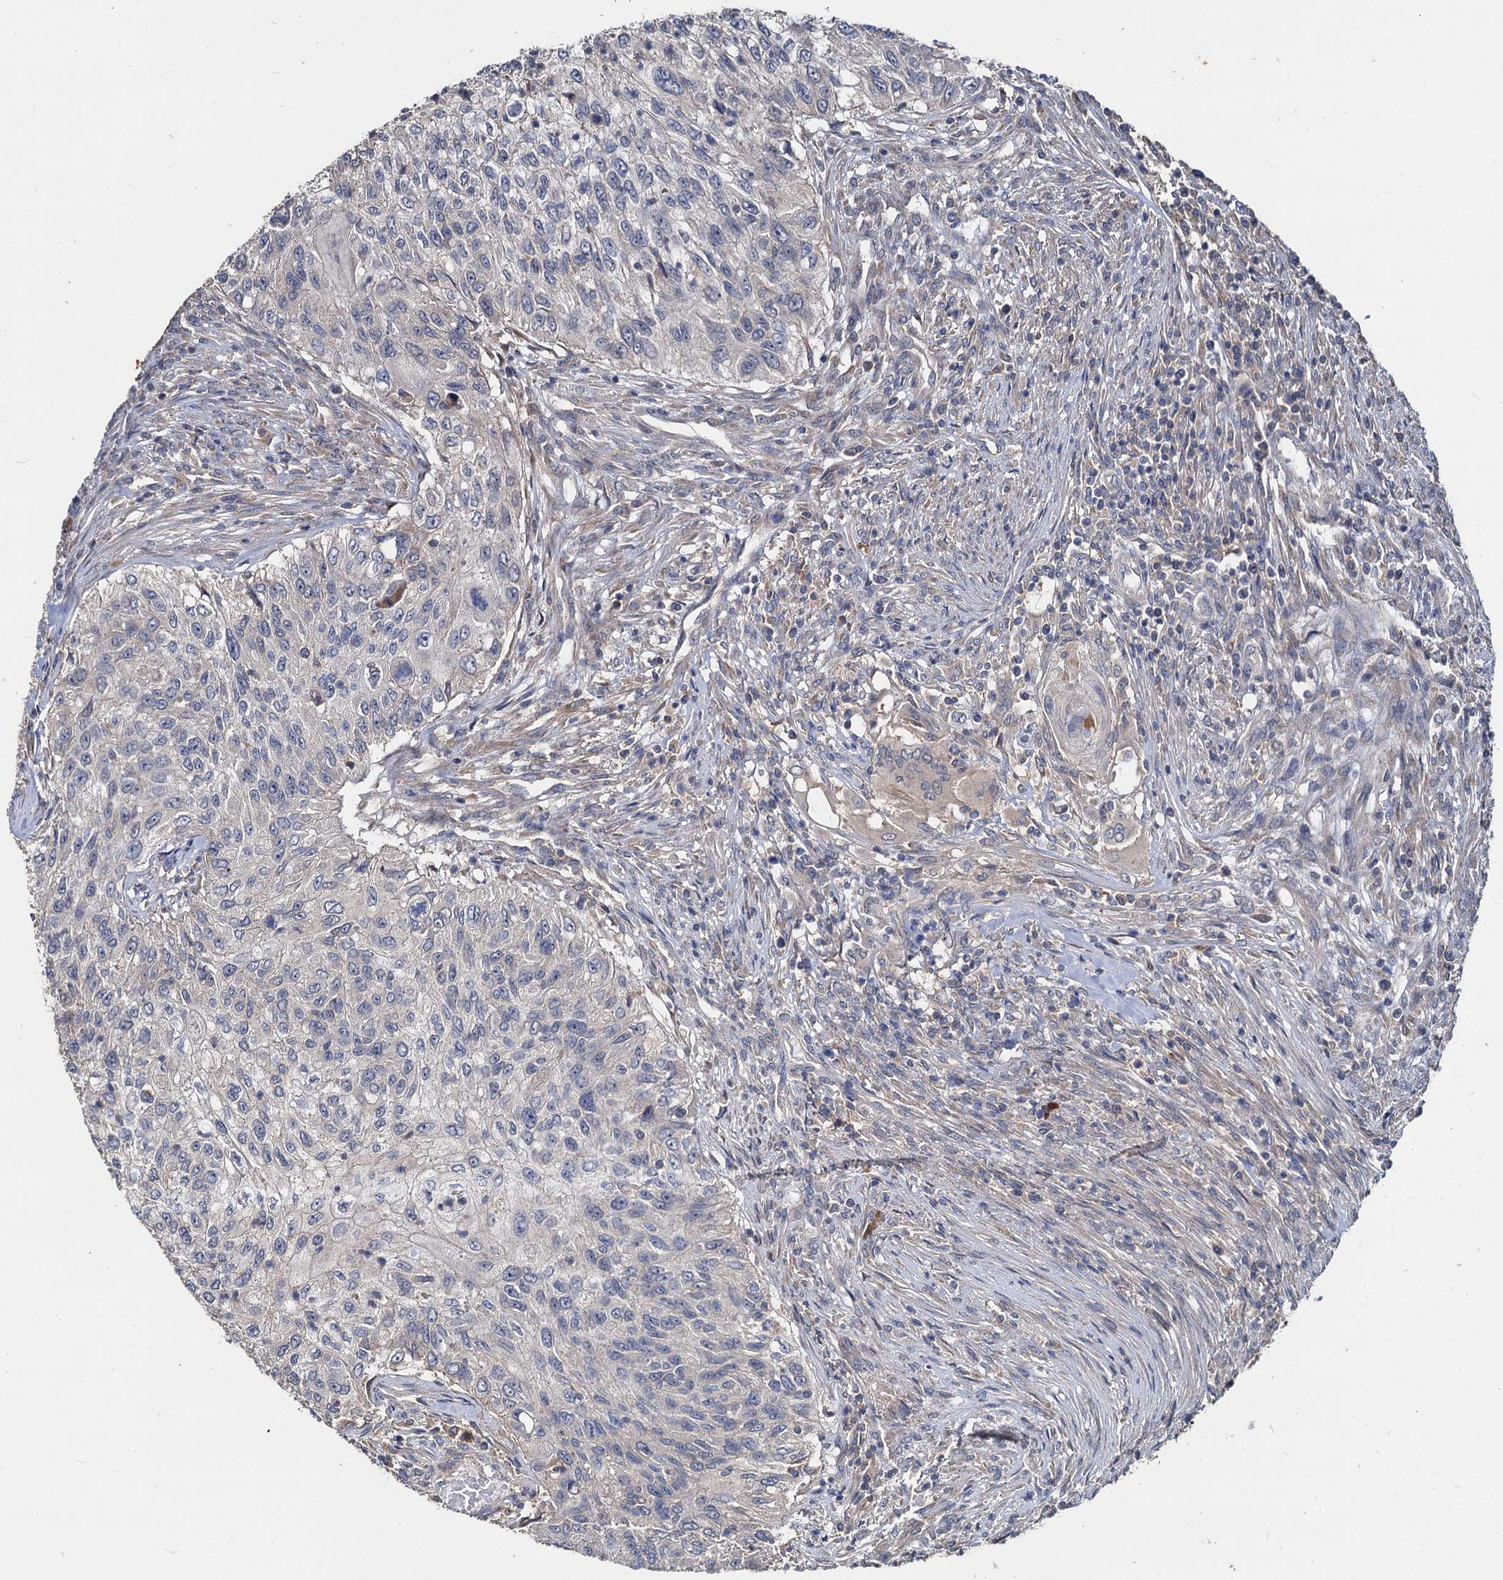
{"staining": {"intensity": "negative", "quantity": "none", "location": "none"}, "tissue": "urothelial cancer", "cell_type": "Tumor cells", "image_type": "cancer", "snomed": [{"axis": "morphology", "description": "Urothelial carcinoma, High grade"}, {"axis": "topography", "description": "Urinary bladder"}], "caption": "Urothelial cancer was stained to show a protein in brown. There is no significant staining in tumor cells.", "gene": "CCDC184", "patient": {"sex": "female", "age": 60}}